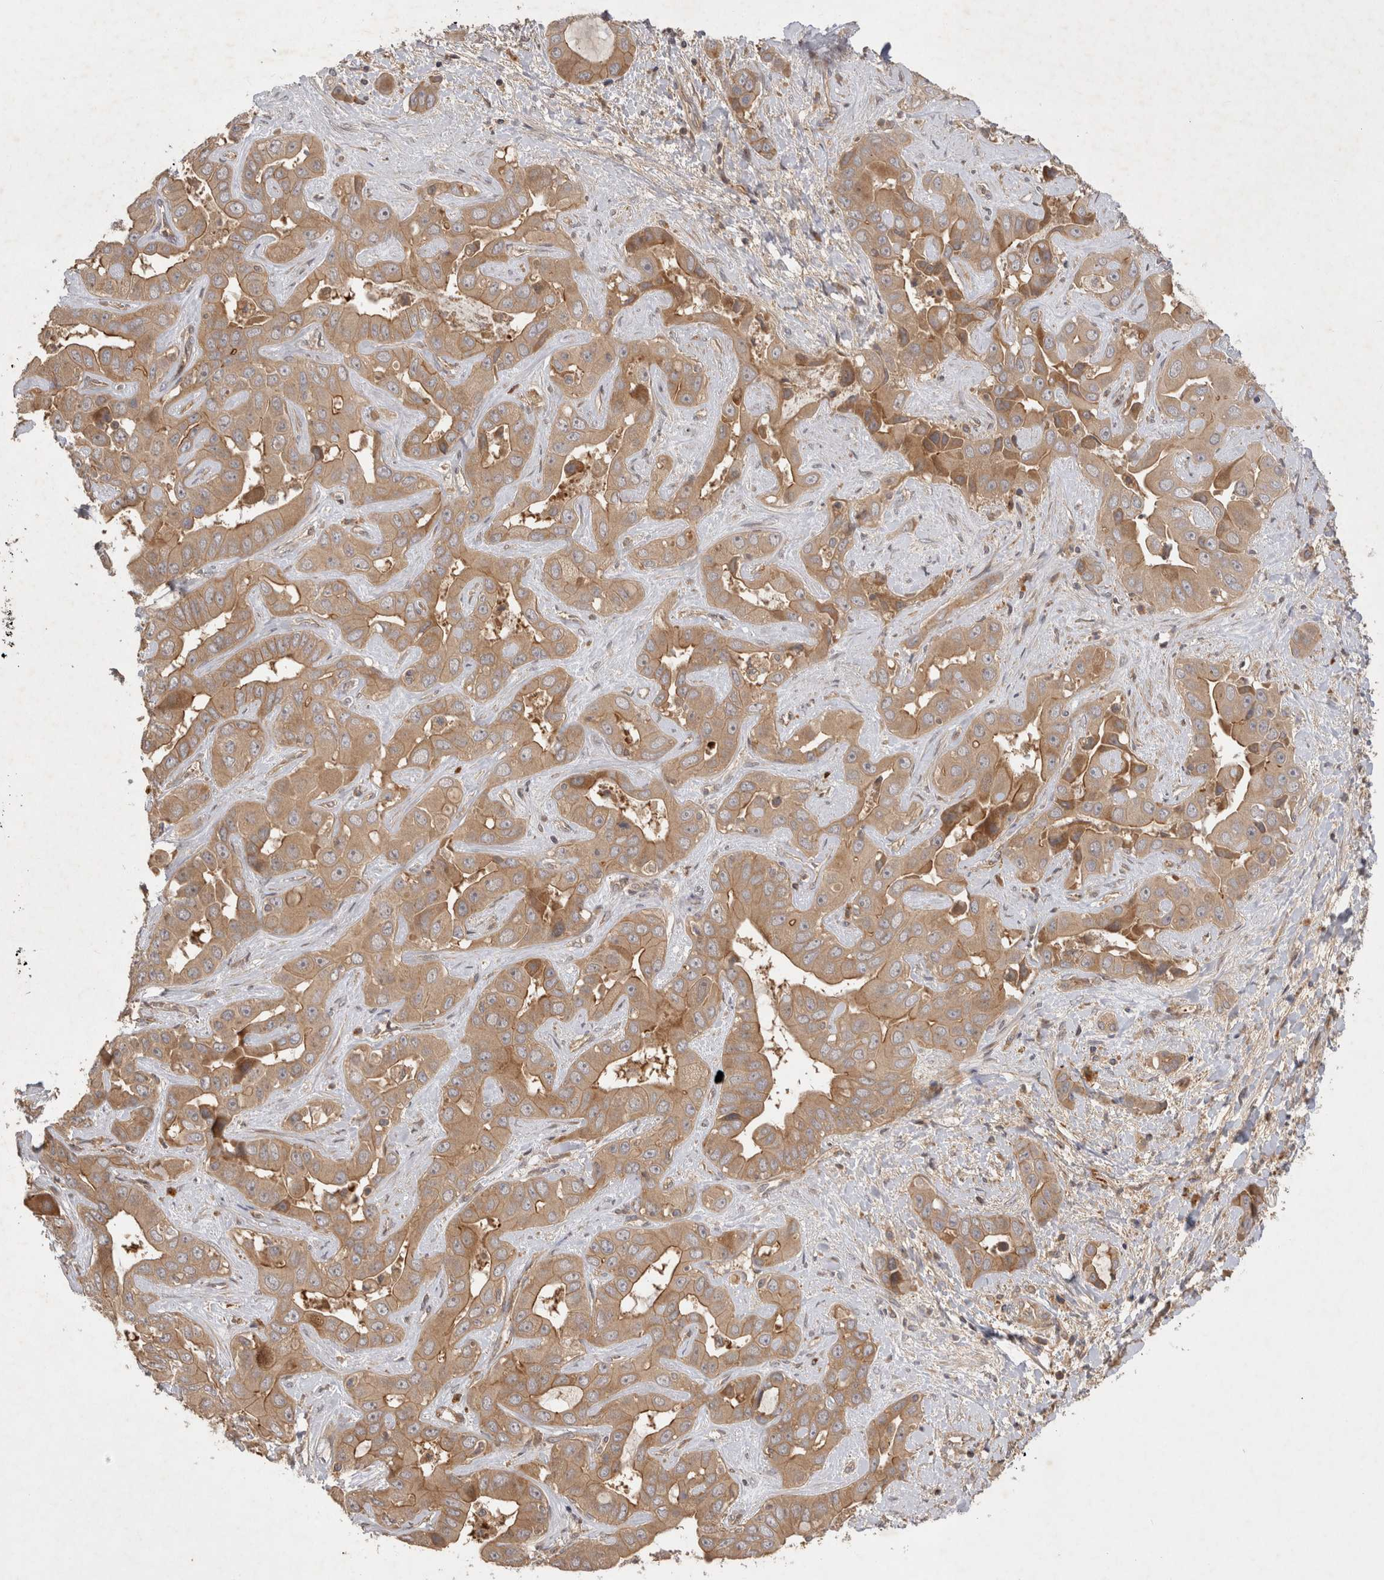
{"staining": {"intensity": "weak", "quantity": ">75%", "location": "cytoplasmic/membranous"}, "tissue": "liver cancer", "cell_type": "Tumor cells", "image_type": "cancer", "snomed": [{"axis": "morphology", "description": "Cholangiocarcinoma"}, {"axis": "topography", "description": "Liver"}], "caption": "There is low levels of weak cytoplasmic/membranous staining in tumor cells of liver cancer (cholangiocarcinoma), as demonstrated by immunohistochemical staining (brown color).", "gene": "PPP1R42", "patient": {"sex": "female", "age": 52}}